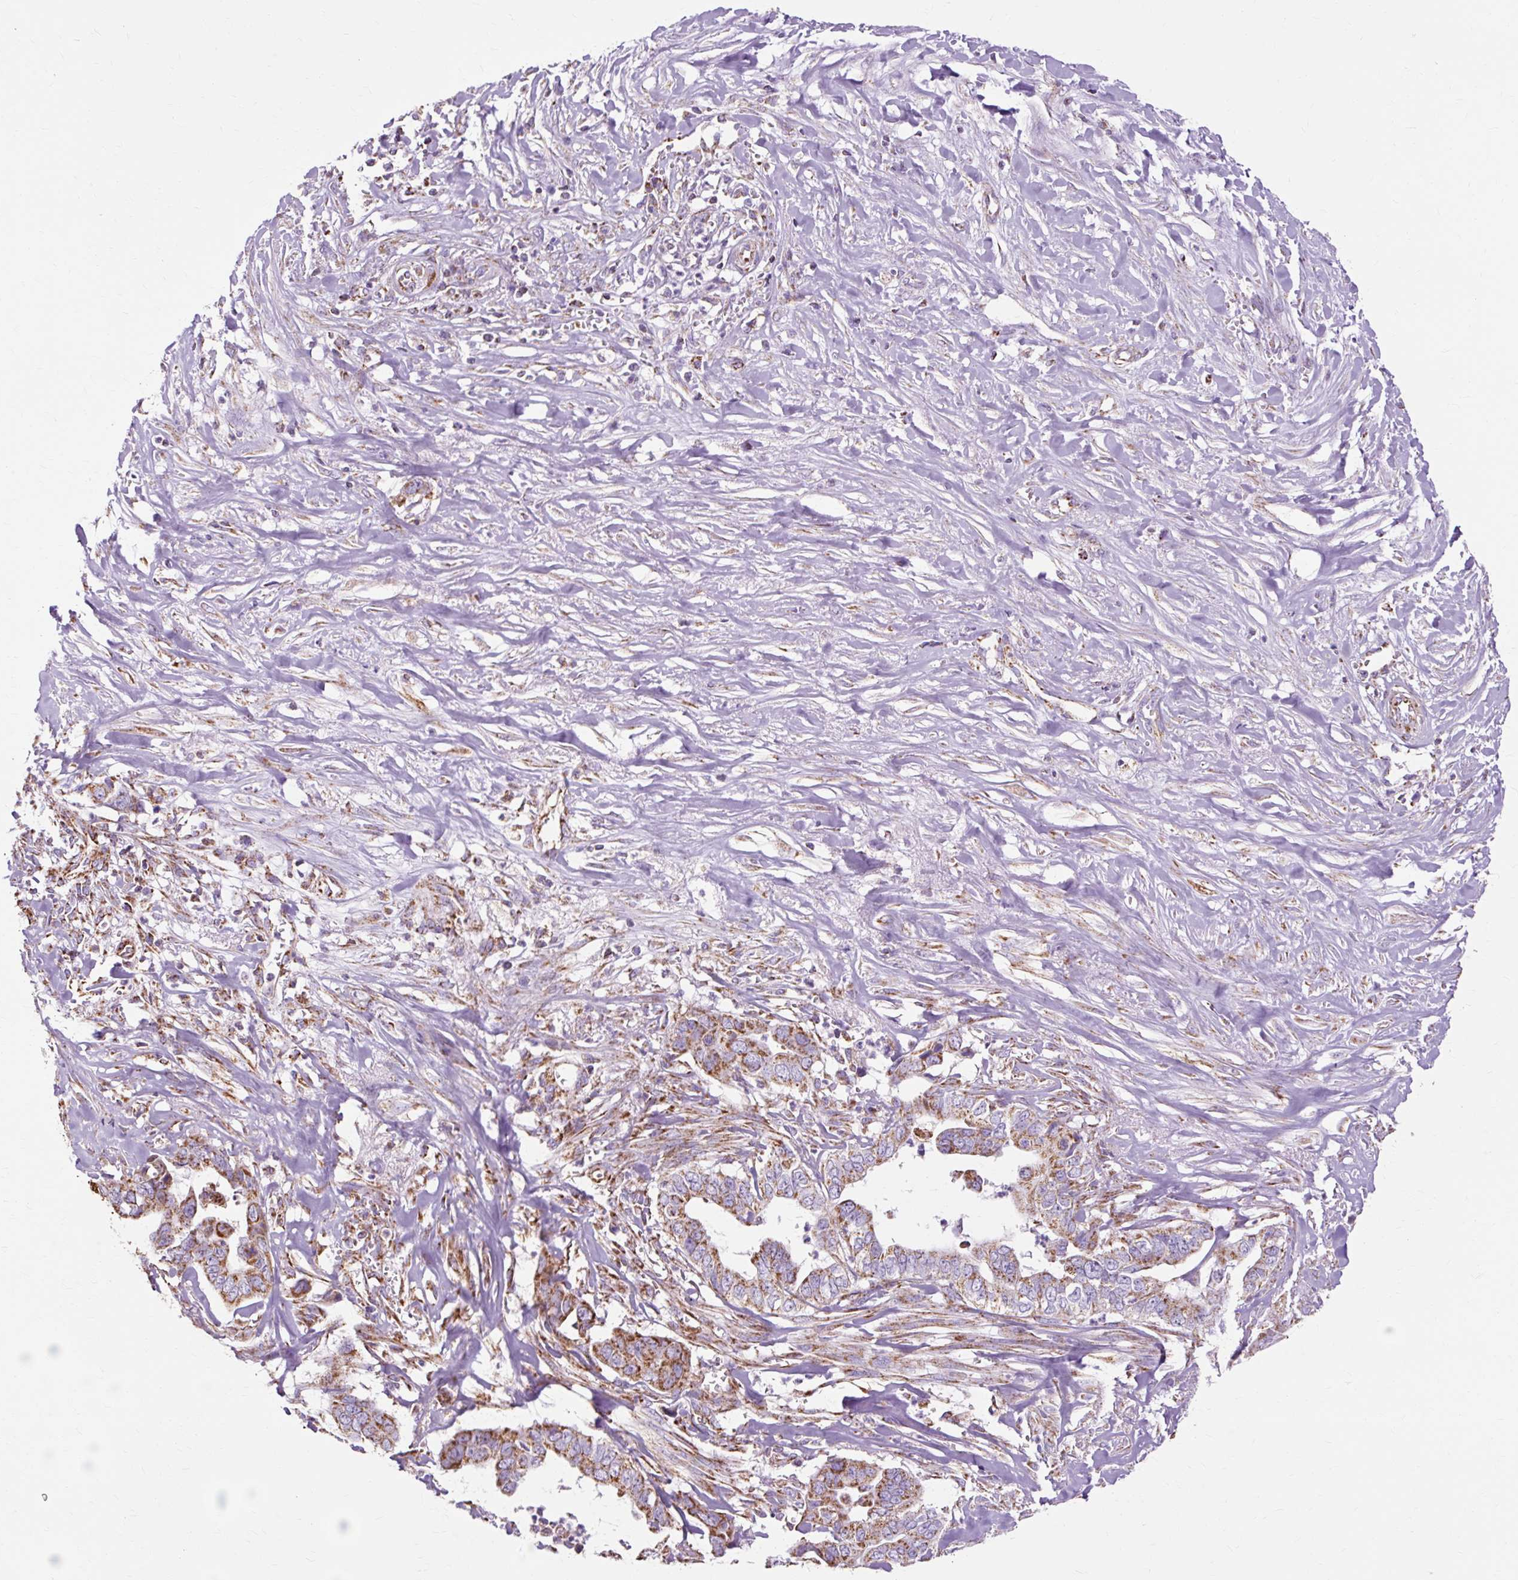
{"staining": {"intensity": "moderate", "quantity": "25%-75%", "location": "cytoplasmic/membranous"}, "tissue": "liver cancer", "cell_type": "Tumor cells", "image_type": "cancer", "snomed": [{"axis": "morphology", "description": "Cholangiocarcinoma"}, {"axis": "topography", "description": "Liver"}], "caption": "Liver cancer (cholangiocarcinoma) was stained to show a protein in brown. There is medium levels of moderate cytoplasmic/membranous positivity in about 25%-75% of tumor cells. (IHC, brightfield microscopy, high magnification).", "gene": "DLAT", "patient": {"sex": "female", "age": 79}}